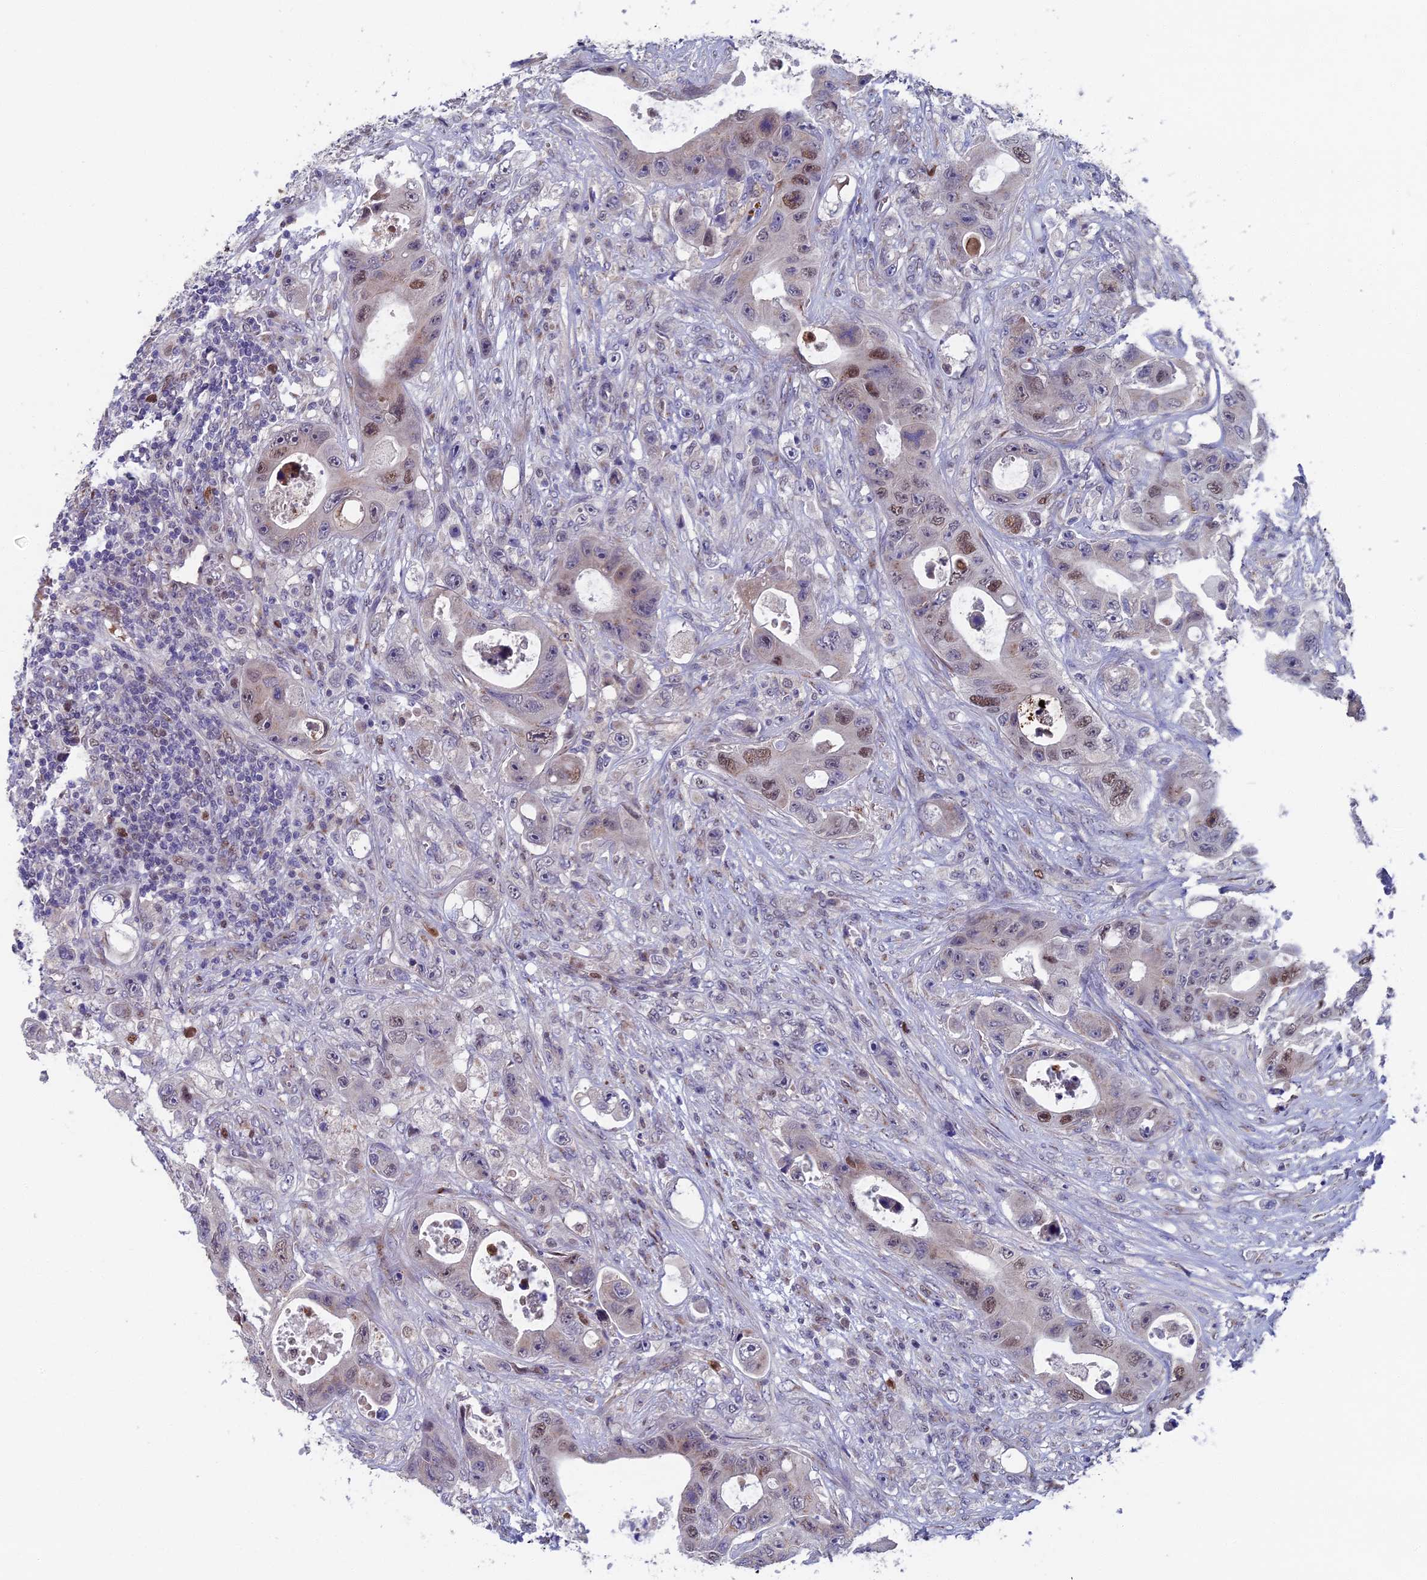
{"staining": {"intensity": "moderate", "quantity": "<25%", "location": "nuclear"}, "tissue": "colorectal cancer", "cell_type": "Tumor cells", "image_type": "cancer", "snomed": [{"axis": "morphology", "description": "Adenocarcinoma, NOS"}, {"axis": "topography", "description": "Colon"}], "caption": "About <25% of tumor cells in human colorectal cancer exhibit moderate nuclear protein staining as visualized by brown immunohistochemical staining.", "gene": "LIG1", "patient": {"sex": "female", "age": 46}}